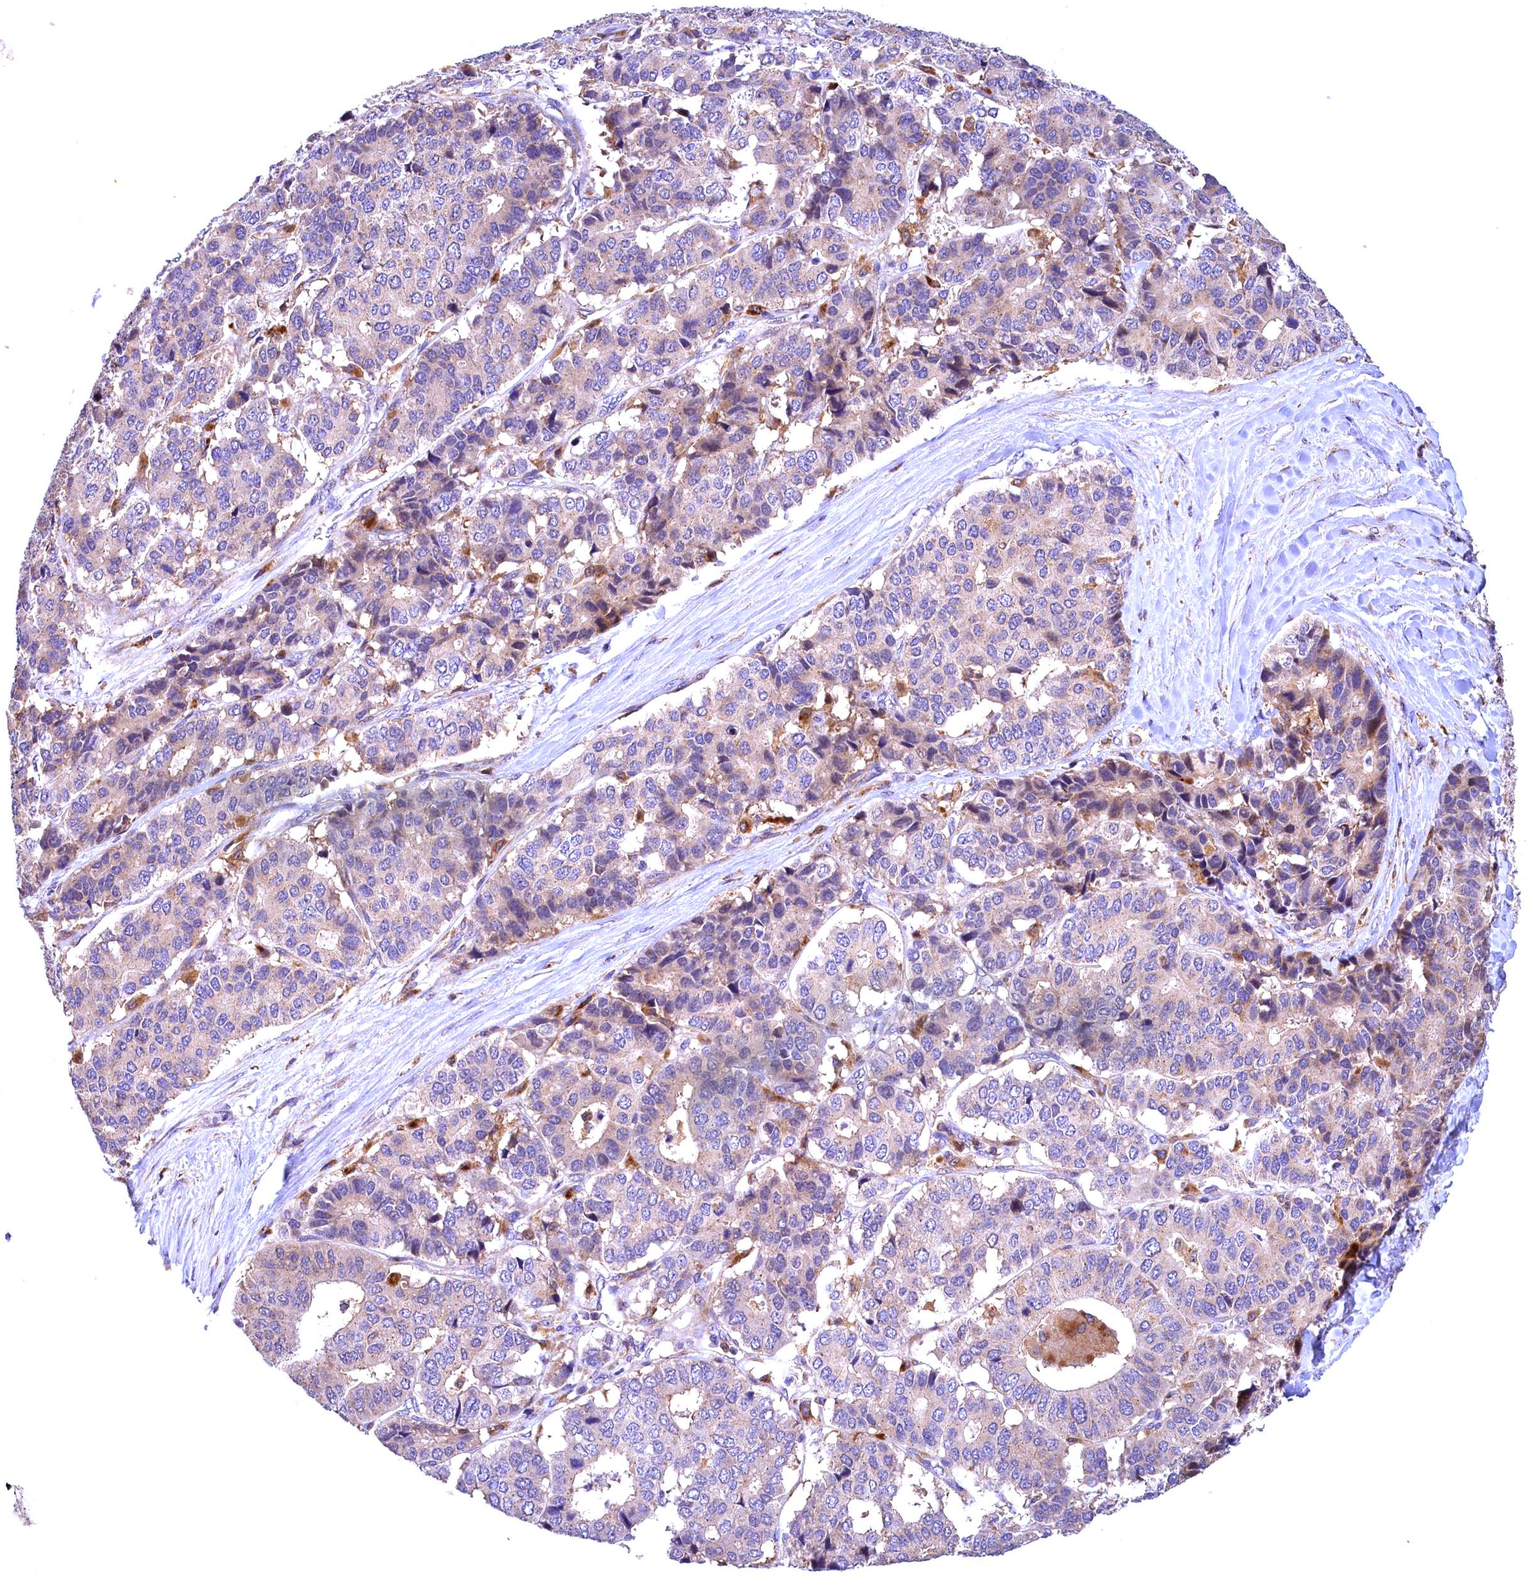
{"staining": {"intensity": "weak", "quantity": "<25%", "location": "cytoplasmic/membranous"}, "tissue": "pancreatic cancer", "cell_type": "Tumor cells", "image_type": "cancer", "snomed": [{"axis": "morphology", "description": "Adenocarcinoma, NOS"}, {"axis": "topography", "description": "Pancreas"}], "caption": "There is no significant expression in tumor cells of adenocarcinoma (pancreatic).", "gene": "NAIP", "patient": {"sex": "male", "age": 50}}